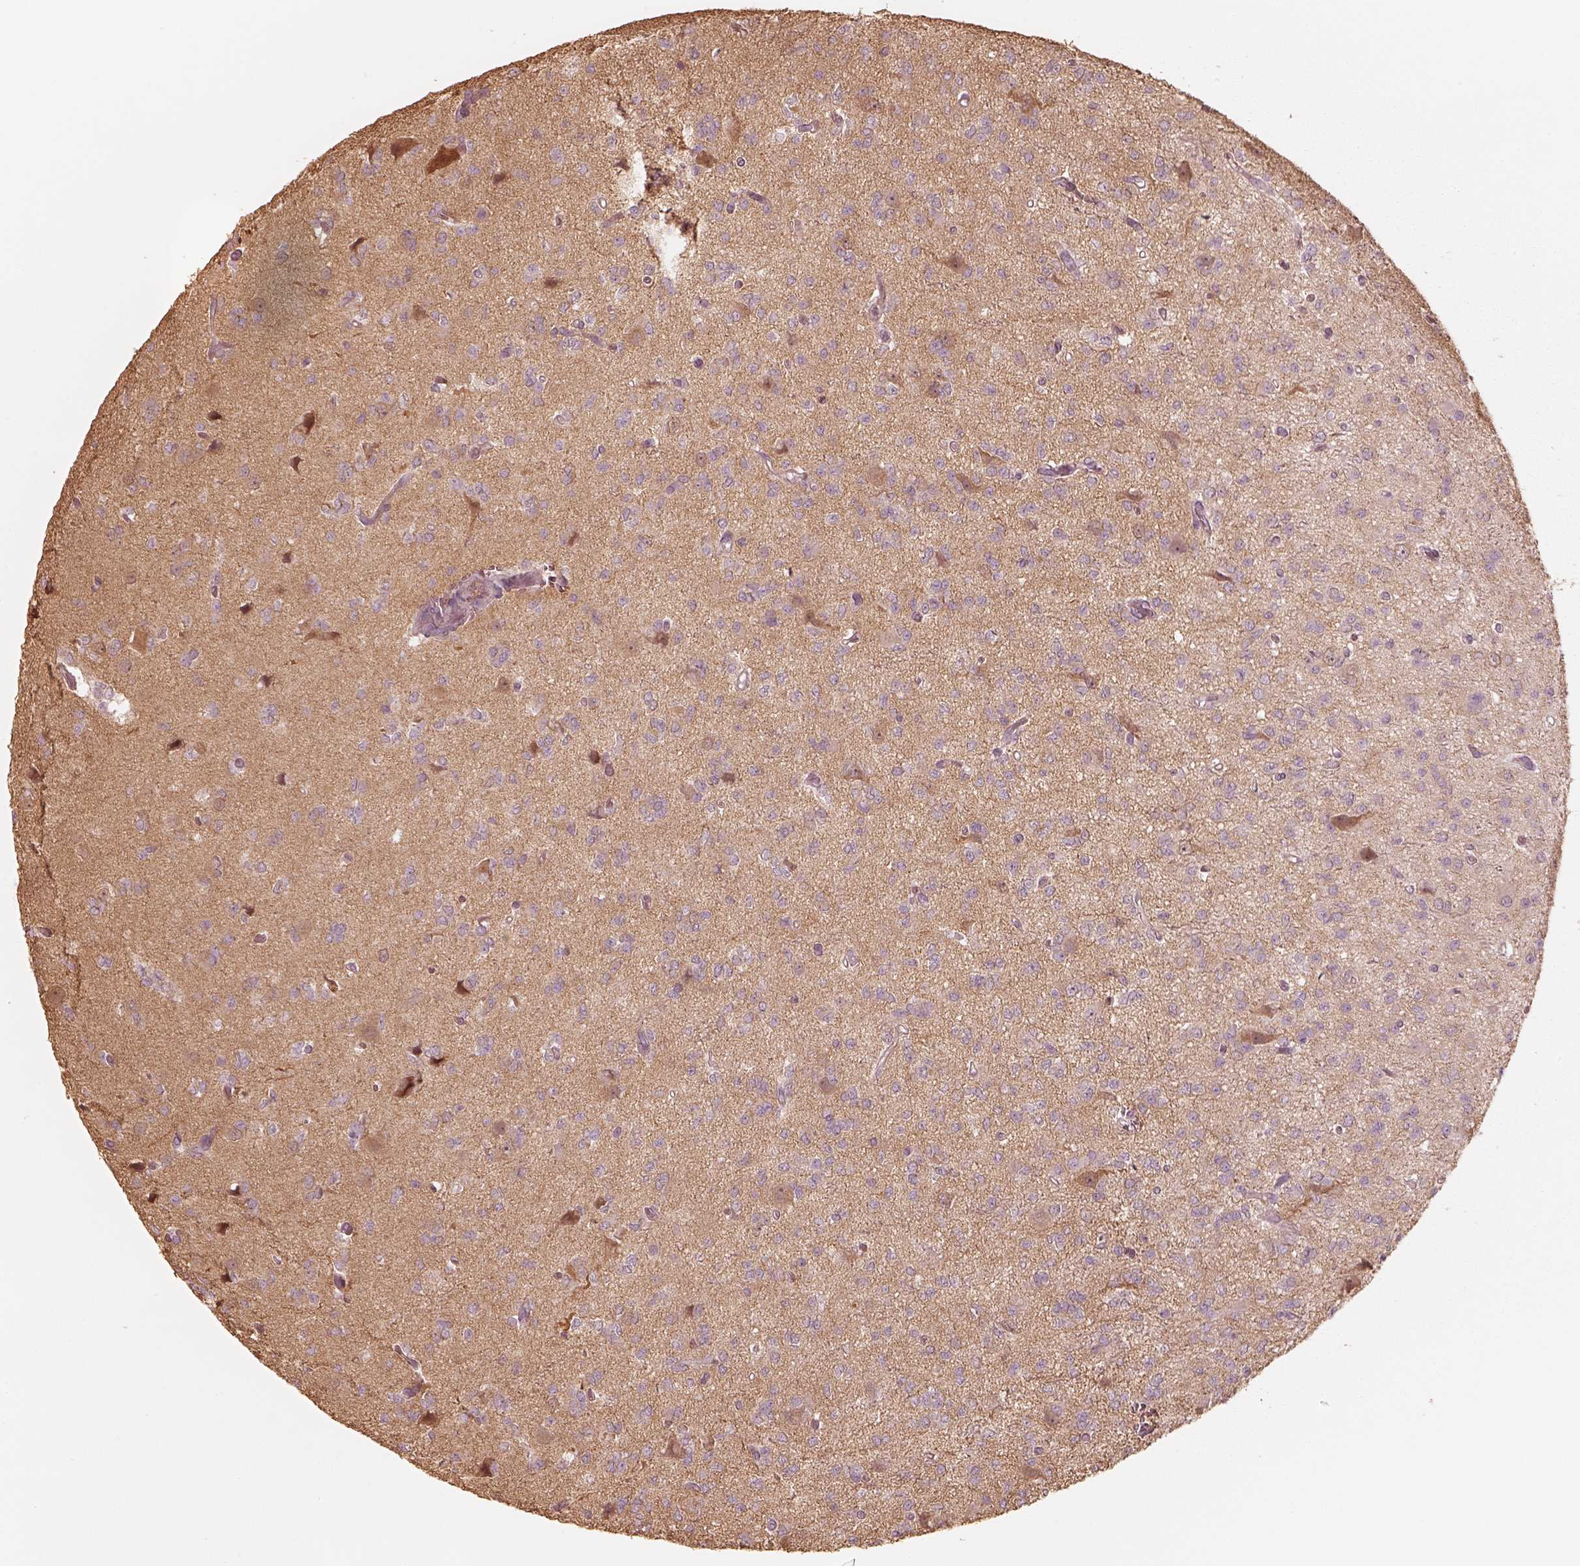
{"staining": {"intensity": "weak", "quantity": "<25%", "location": "cytoplasmic/membranous"}, "tissue": "glioma", "cell_type": "Tumor cells", "image_type": "cancer", "snomed": [{"axis": "morphology", "description": "Glioma, malignant, Low grade"}, {"axis": "topography", "description": "Brain"}], "caption": "Malignant glioma (low-grade) was stained to show a protein in brown. There is no significant expression in tumor cells.", "gene": "KIF5C", "patient": {"sex": "male", "age": 27}}